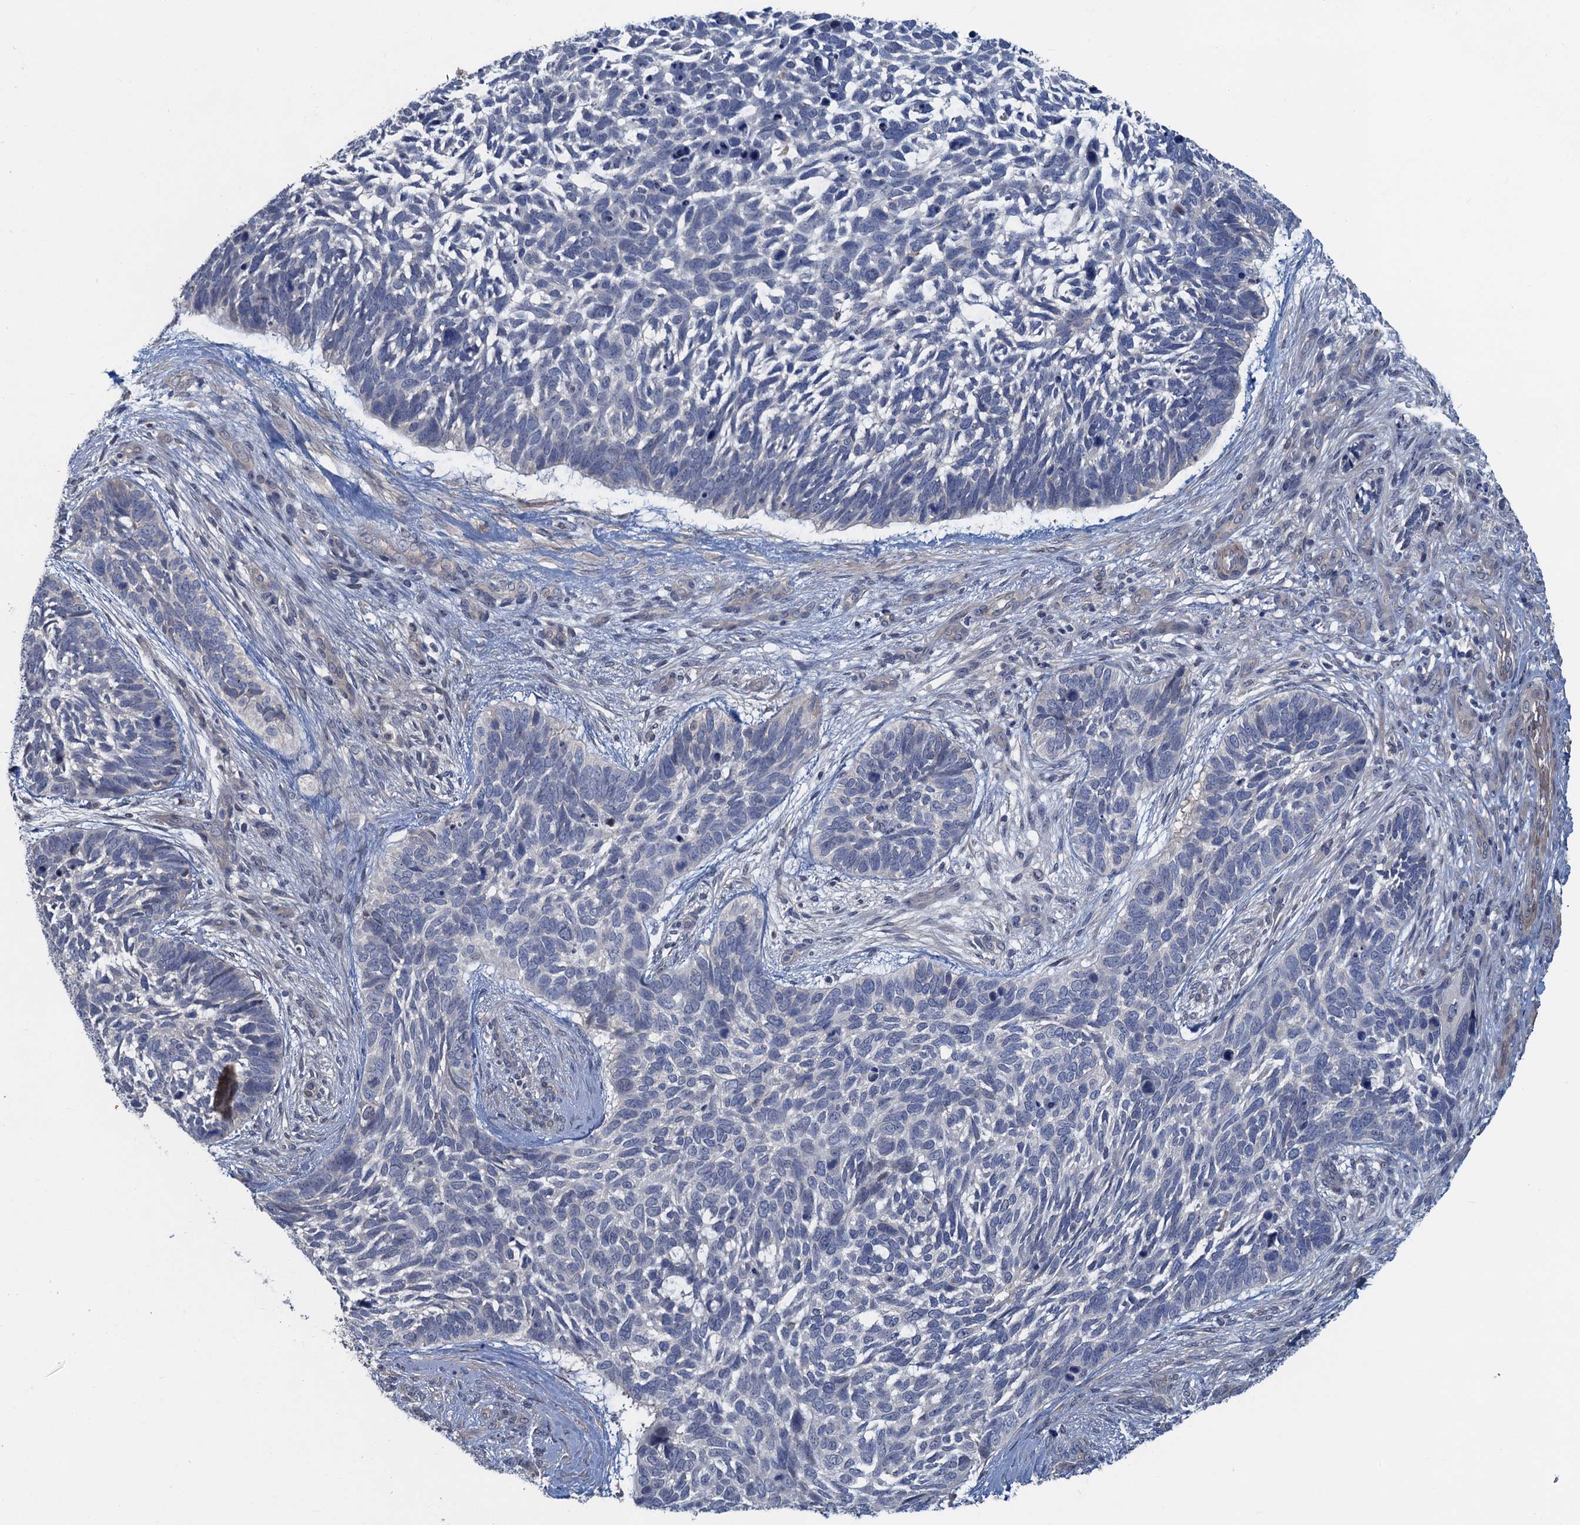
{"staining": {"intensity": "negative", "quantity": "none", "location": "none"}, "tissue": "skin cancer", "cell_type": "Tumor cells", "image_type": "cancer", "snomed": [{"axis": "morphology", "description": "Basal cell carcinoma"}, {"axis": "topography", "description": "Skin"}], "caption": "Skin cancer was stained to show a protein in brown. There is no significant expression in tumor cells.", "gene": "MYO16", "patient": {"sex": "male", "age": 88}}